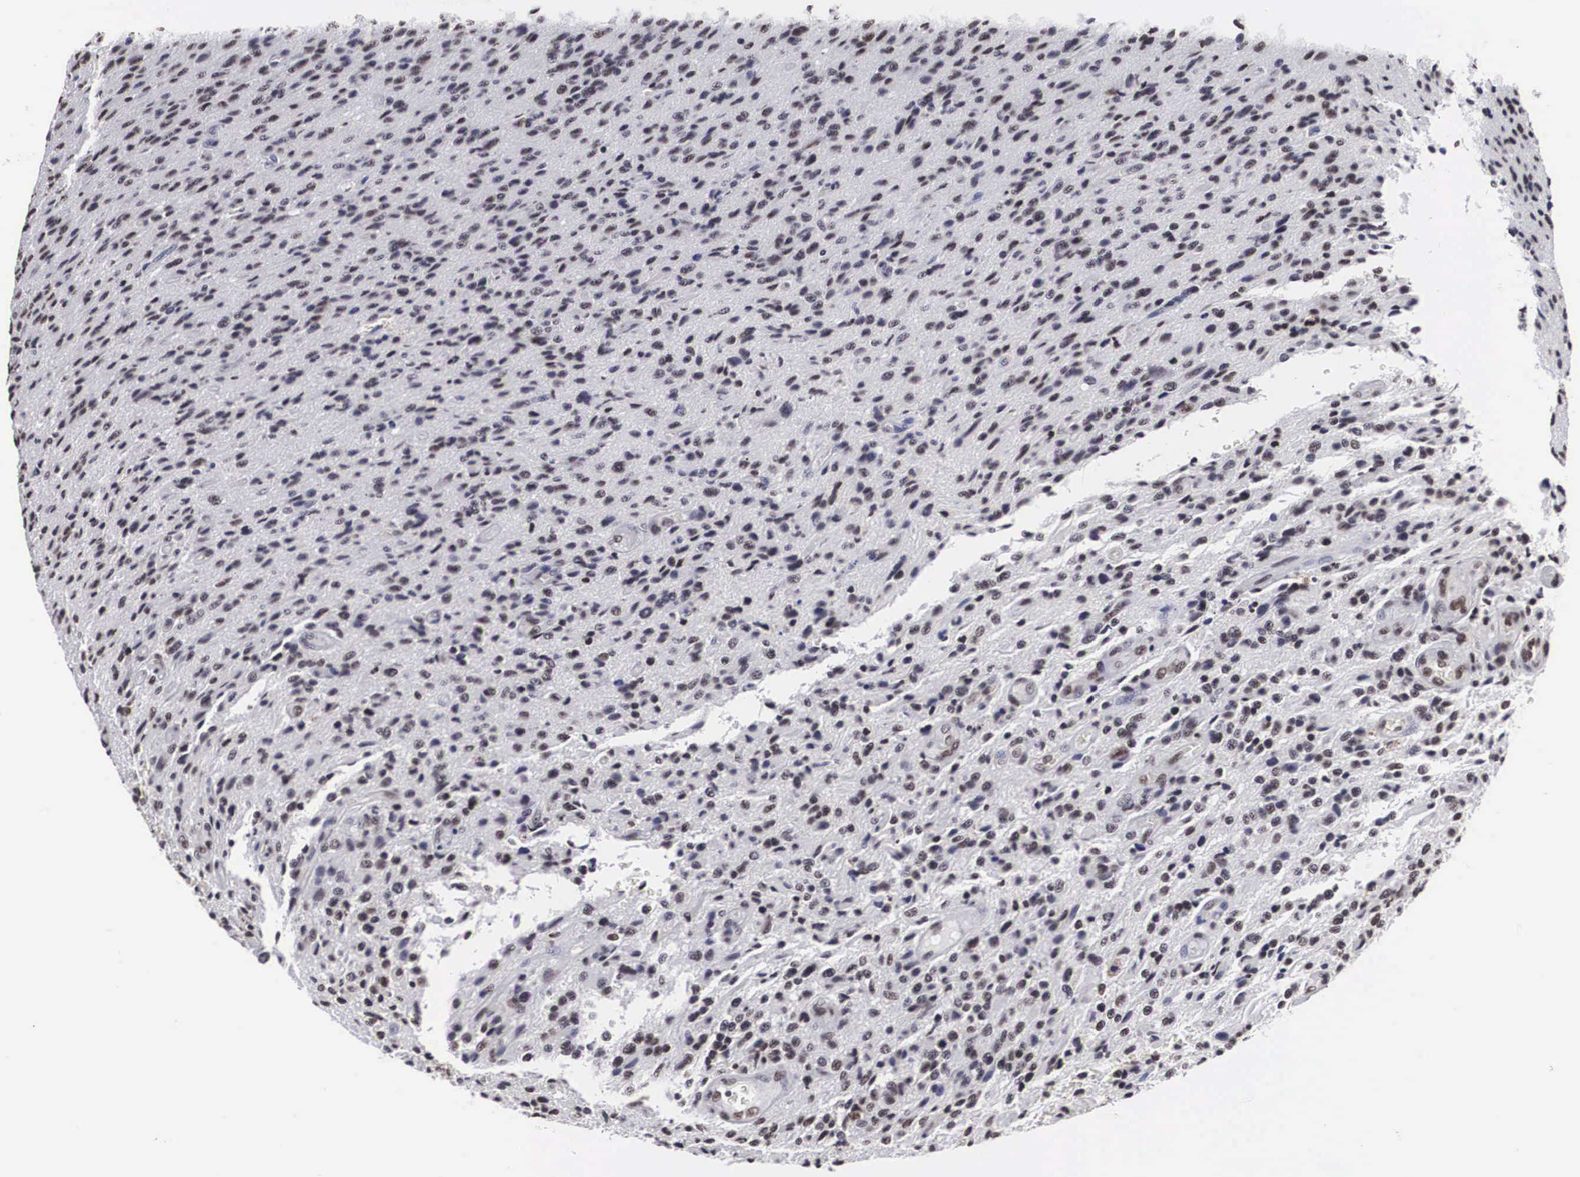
{"staining": {"intensity": "weak", "quantity": ">75%", "location": "nuclear"}, "tissue": "glioma", "cell_type": "Tumor cells", "image_type": "cancer", "snomed": [{"axis": "morphology", "description": "Glioma, malignant, High grade"}, {"axis": "topography", "description": "Brain"}], "caption": "Protein analysis of glioma tissue reveals weak nuclear positivity in approximately >75% of tumor cells.", "gene": "ACIN1", "patient": {"sex": "male", "age": 36}}